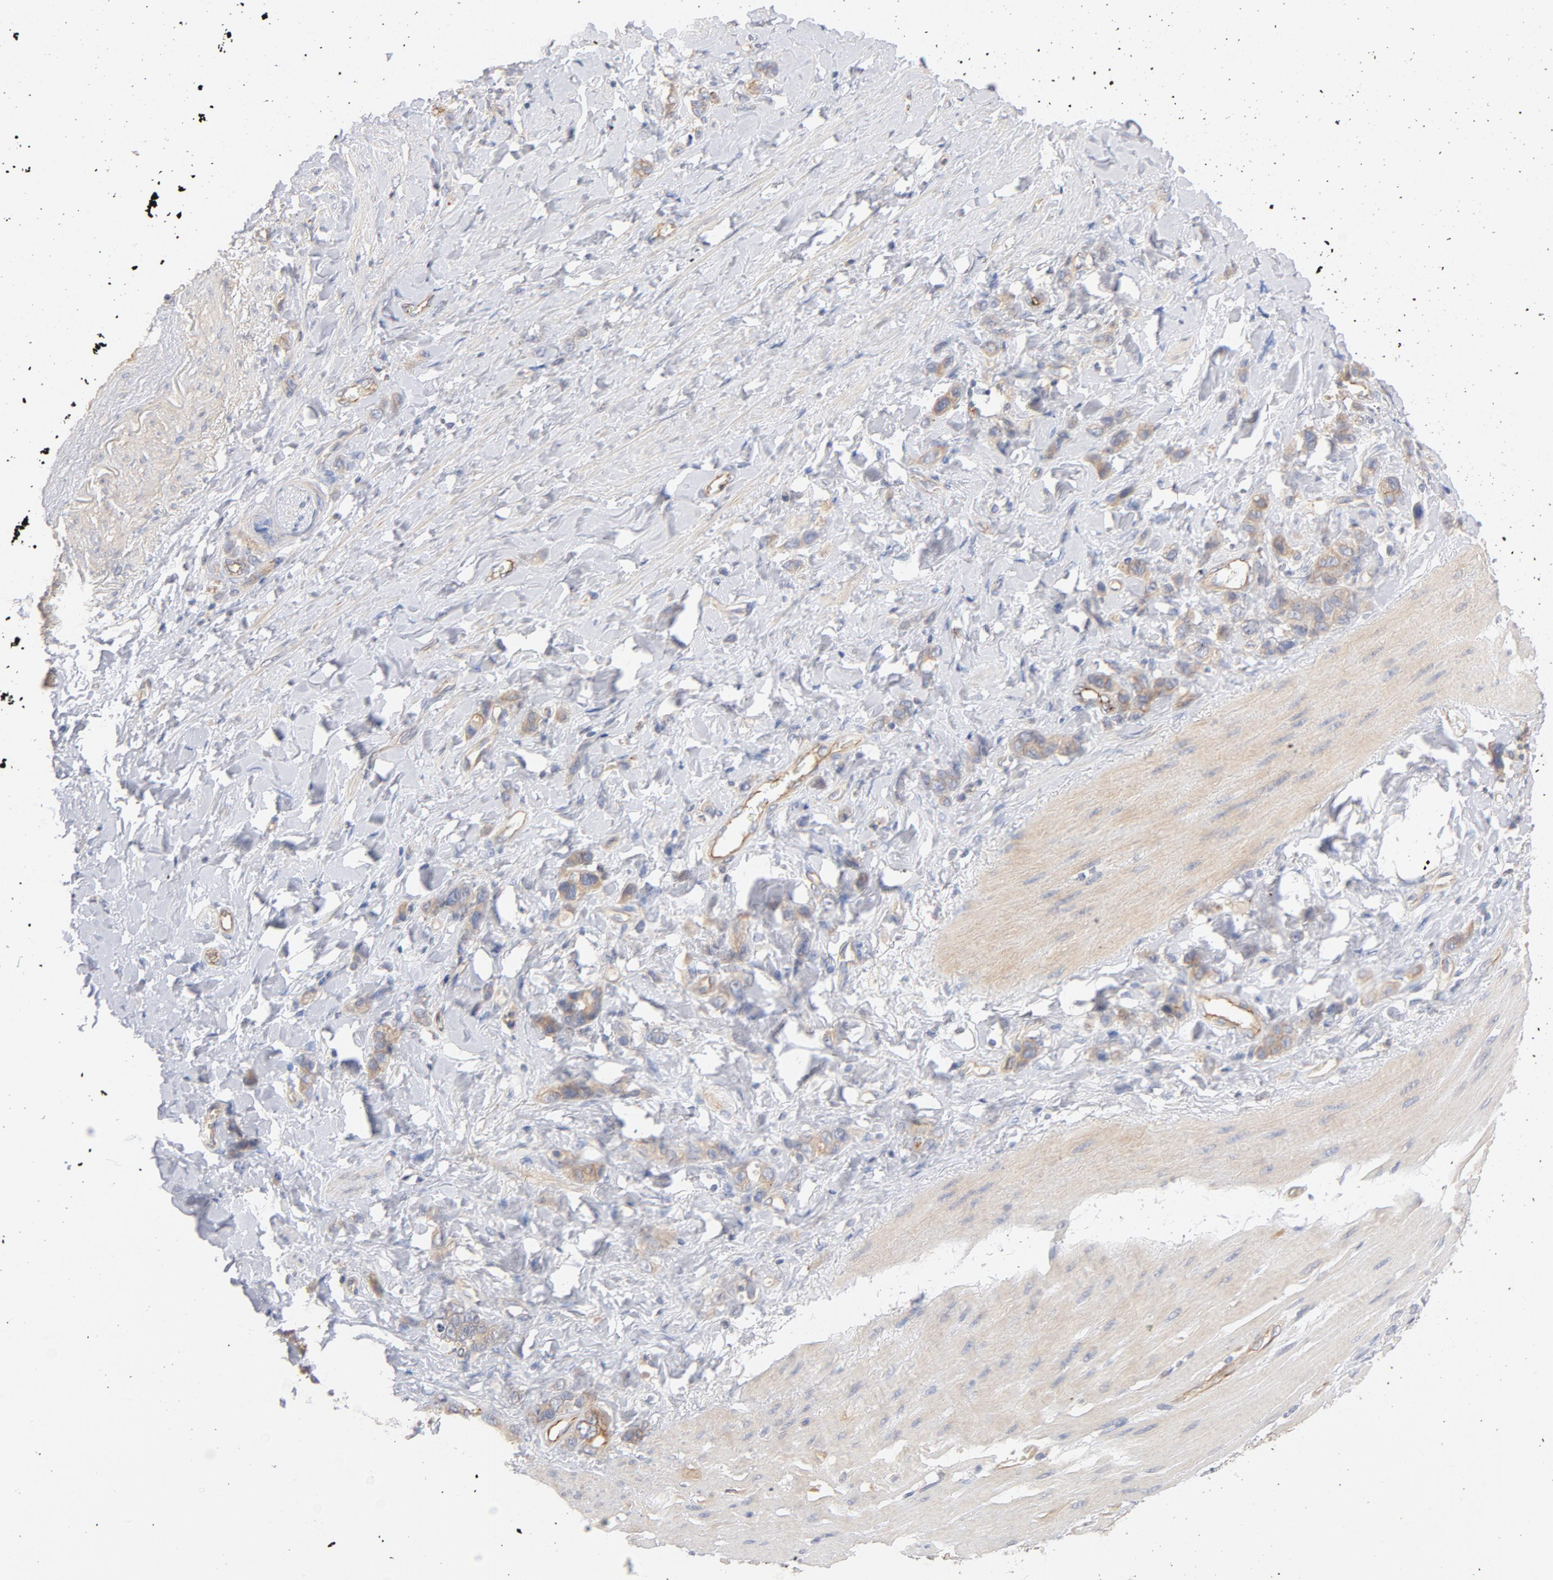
{"staining": {"intensity": "weak", "quantity": ">75%", "location": "cytoplasmic/membranous"}, "tissue": "stomach cancer", "cell_type": "Tumor cells", "image_type": "cancer", "snomed": [{"axis": "morphology", "description": "Normal tissue, NOS"}, {"axis": "morphology", "description": "Adenocarcinoma, NOS"}, {"axis": "topography", "description": "Stomach"}], "caption": "Stomach cancer (adenocarcinoma) tissue displays weak cytoplasmic/membranous staining in about >75% of tumor cells, visualized by immunohistochemistry.", "gene": "STRN3", "patient": {"sex": "male", "age": 82}}